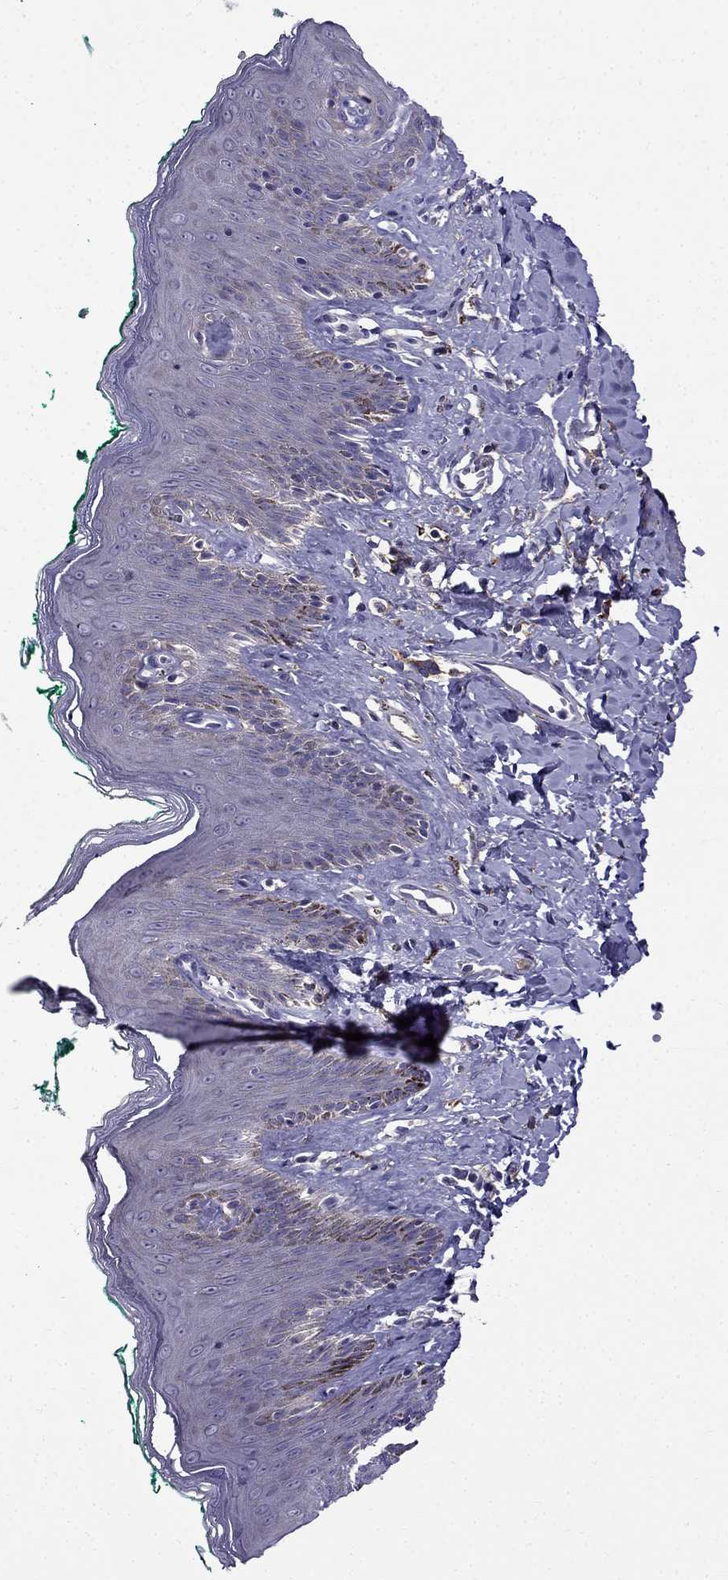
{"staining": {"intensity": "moderate", "quantity": "<25%", "location": "cytoplasmic/membranous"}, "tissue": "skin", "cell_type": "Epidermal cells", "image_type": "normal", "snomed": [{"axis": "morphology", "description": "Normal tissue, NOS"}, {"axis": "topography", "description": "Vulva"}], "caption": "IHC (DAB (3,3'-diaminobenzidine)) staining of unremarkable human skin displays moderate cytoplasmic/membranous protein expression in approximately <25% of epidermal cells.", "gene": "PI16", "patient": {"sex": "female", "age": 66}}